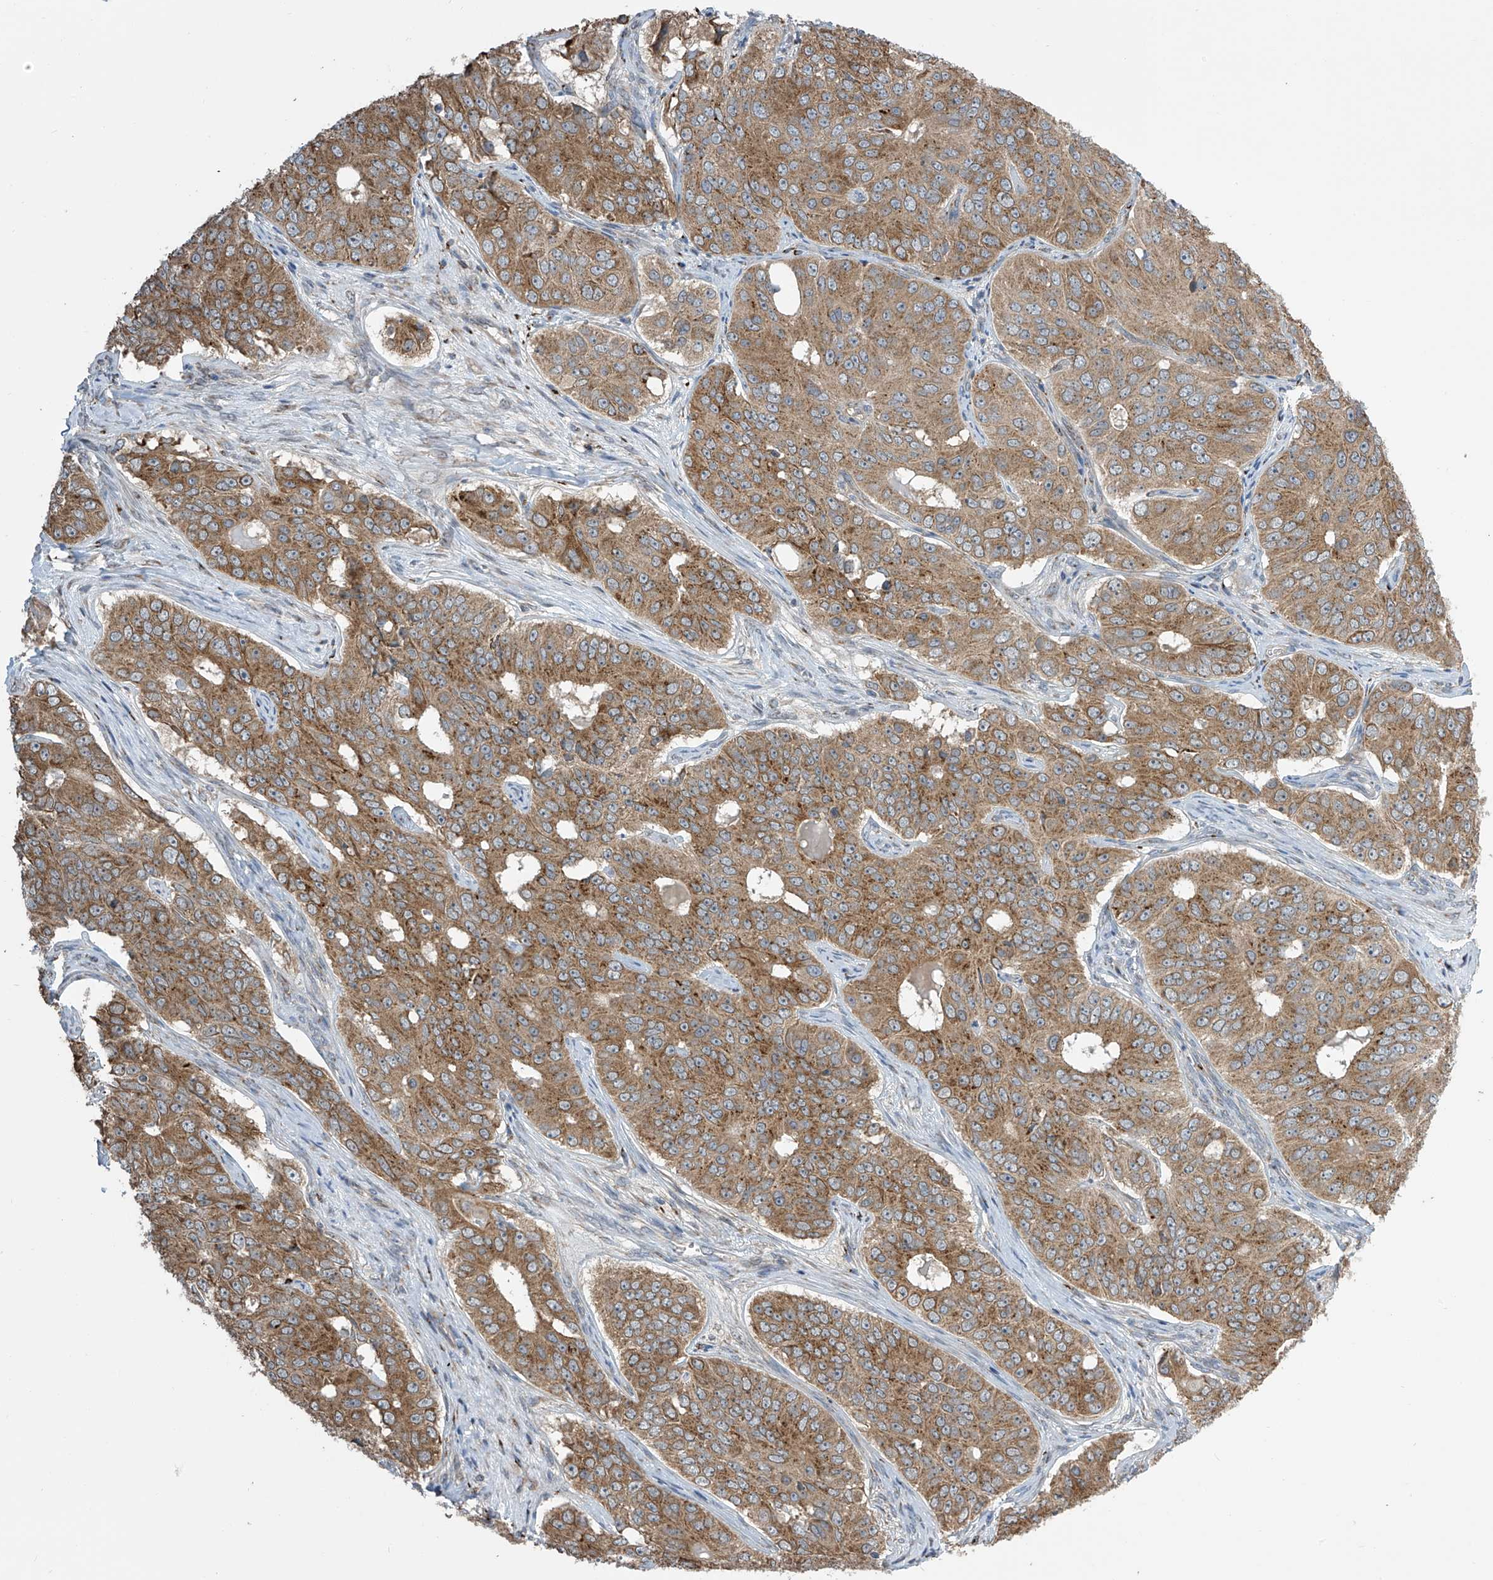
{"staining": {"intensity": "moderate", "quantity": ">75%", "location": "cytoplasmic/membranous"}, "tissue": "ovarian cancer", "cell_type": "Tumor cells", "image_type": "cancer", "snomed": [{"axis": "morphology", "description": "Carcinoma, endometroid"}, {"axis": "topography", "description": "Ovary"}], "caption": "Brown immunohistochemical staining in human ovarian endometroid carcinoma exhibits moderate cytoplasmic/membranous staining in about >75% of tumor cells.", "gene": "PNPT1", "patient": {"sex": "female", "age": 51}}